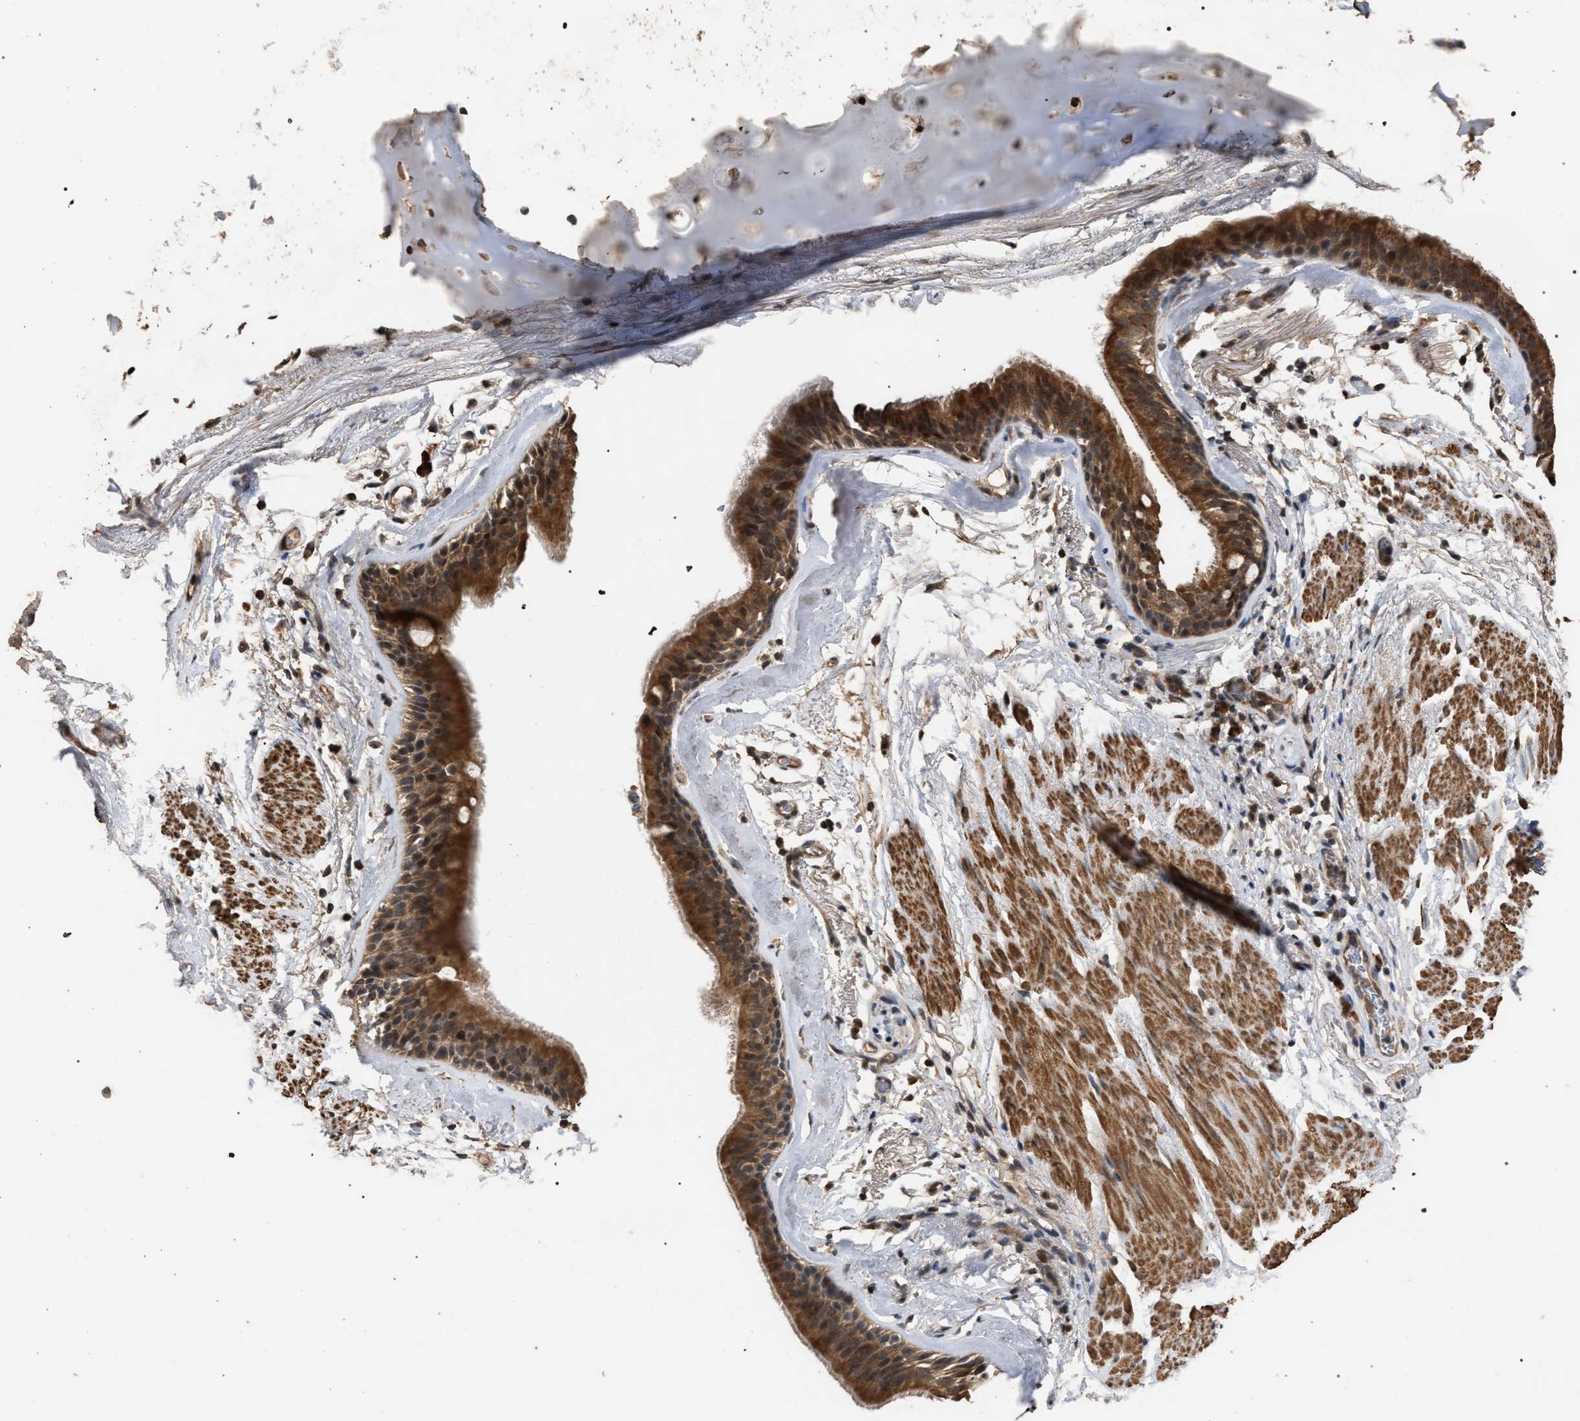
{"staining": {"intensity": "strong", "quantity": ">75%", "location": "cytoplasmic/membranous"}, "tissue": "bronchus", "cell_type": "Respiratory epithelial cells", "image_type": "normal", "snomed": [{"axis": "morphology", "description": "Normal tissue, NOS"}, {"axis": "topography", "description": "Cartilage tissue"}], "caption": "DAB (3,3'-diaminobenzidine) immunohistochemical staining of unremarkable human bronchus displays strong cytoplasmic/membranous protein positivity in approximately >75% of respiratory epithelial cells.", "gene": "NAA35", "patient": {"sex": "female", "age": 63}}